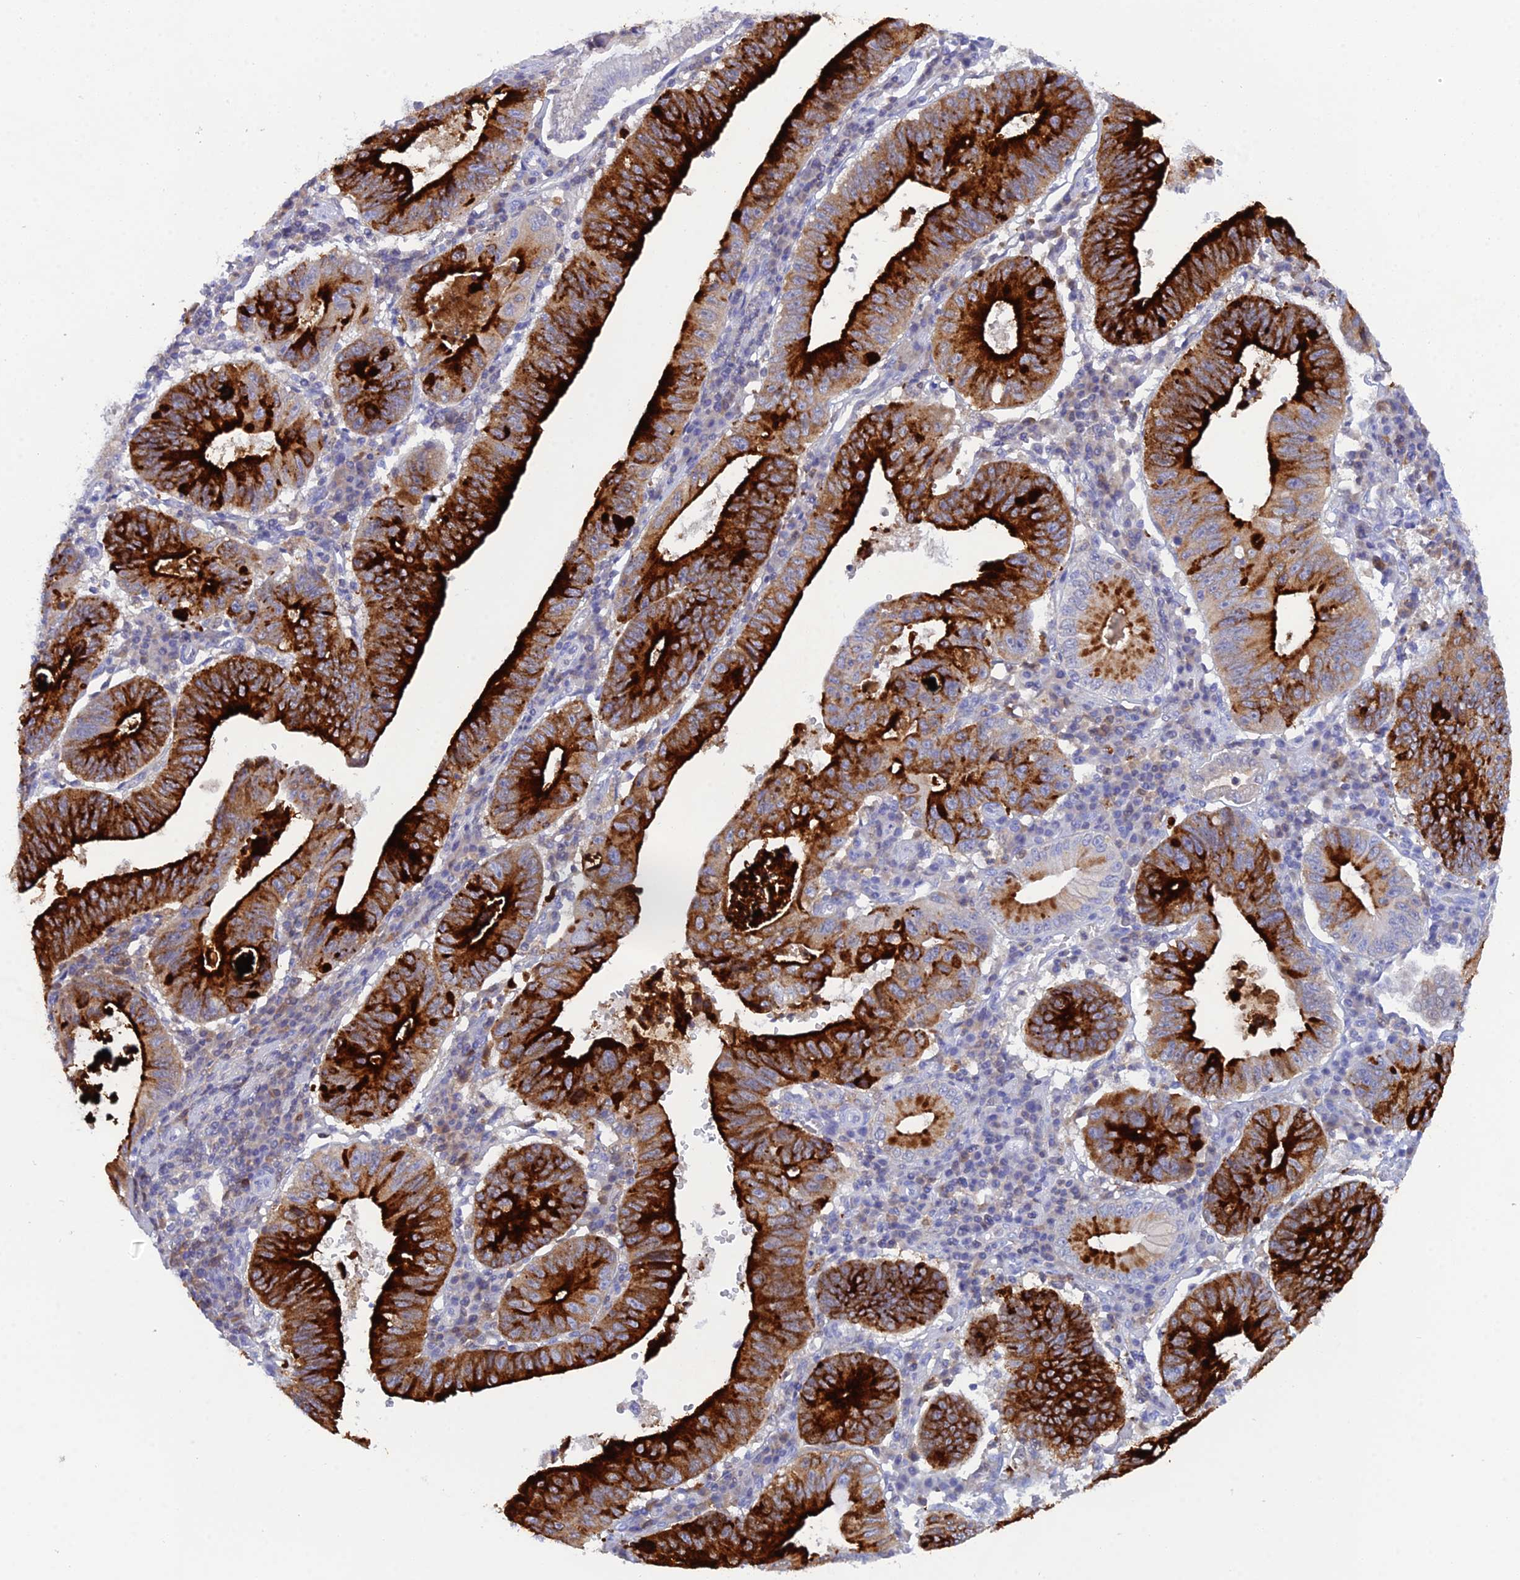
{"staining": {"intensity": "strong", "quantity": "25%-75%", "location": "cytoplasmic/membranous"}, "tissue": "stomach cancer", "cell_type": "Tumor cells", "image_type": "cancer", "snomed": [{"axis": "morphology", "description": "Adenocarcinoma, NOS"}, {"axis": "topography", "description": "Stomach"}], "caption": "Stomach cancer was stained to show a protein in brown. There is high levels of strong cytoplasmic/membranous staining in approximately 25%-75% of tumor cells.", "gene": "REG1A", "patient": {"sex": "male", "age": 59}}